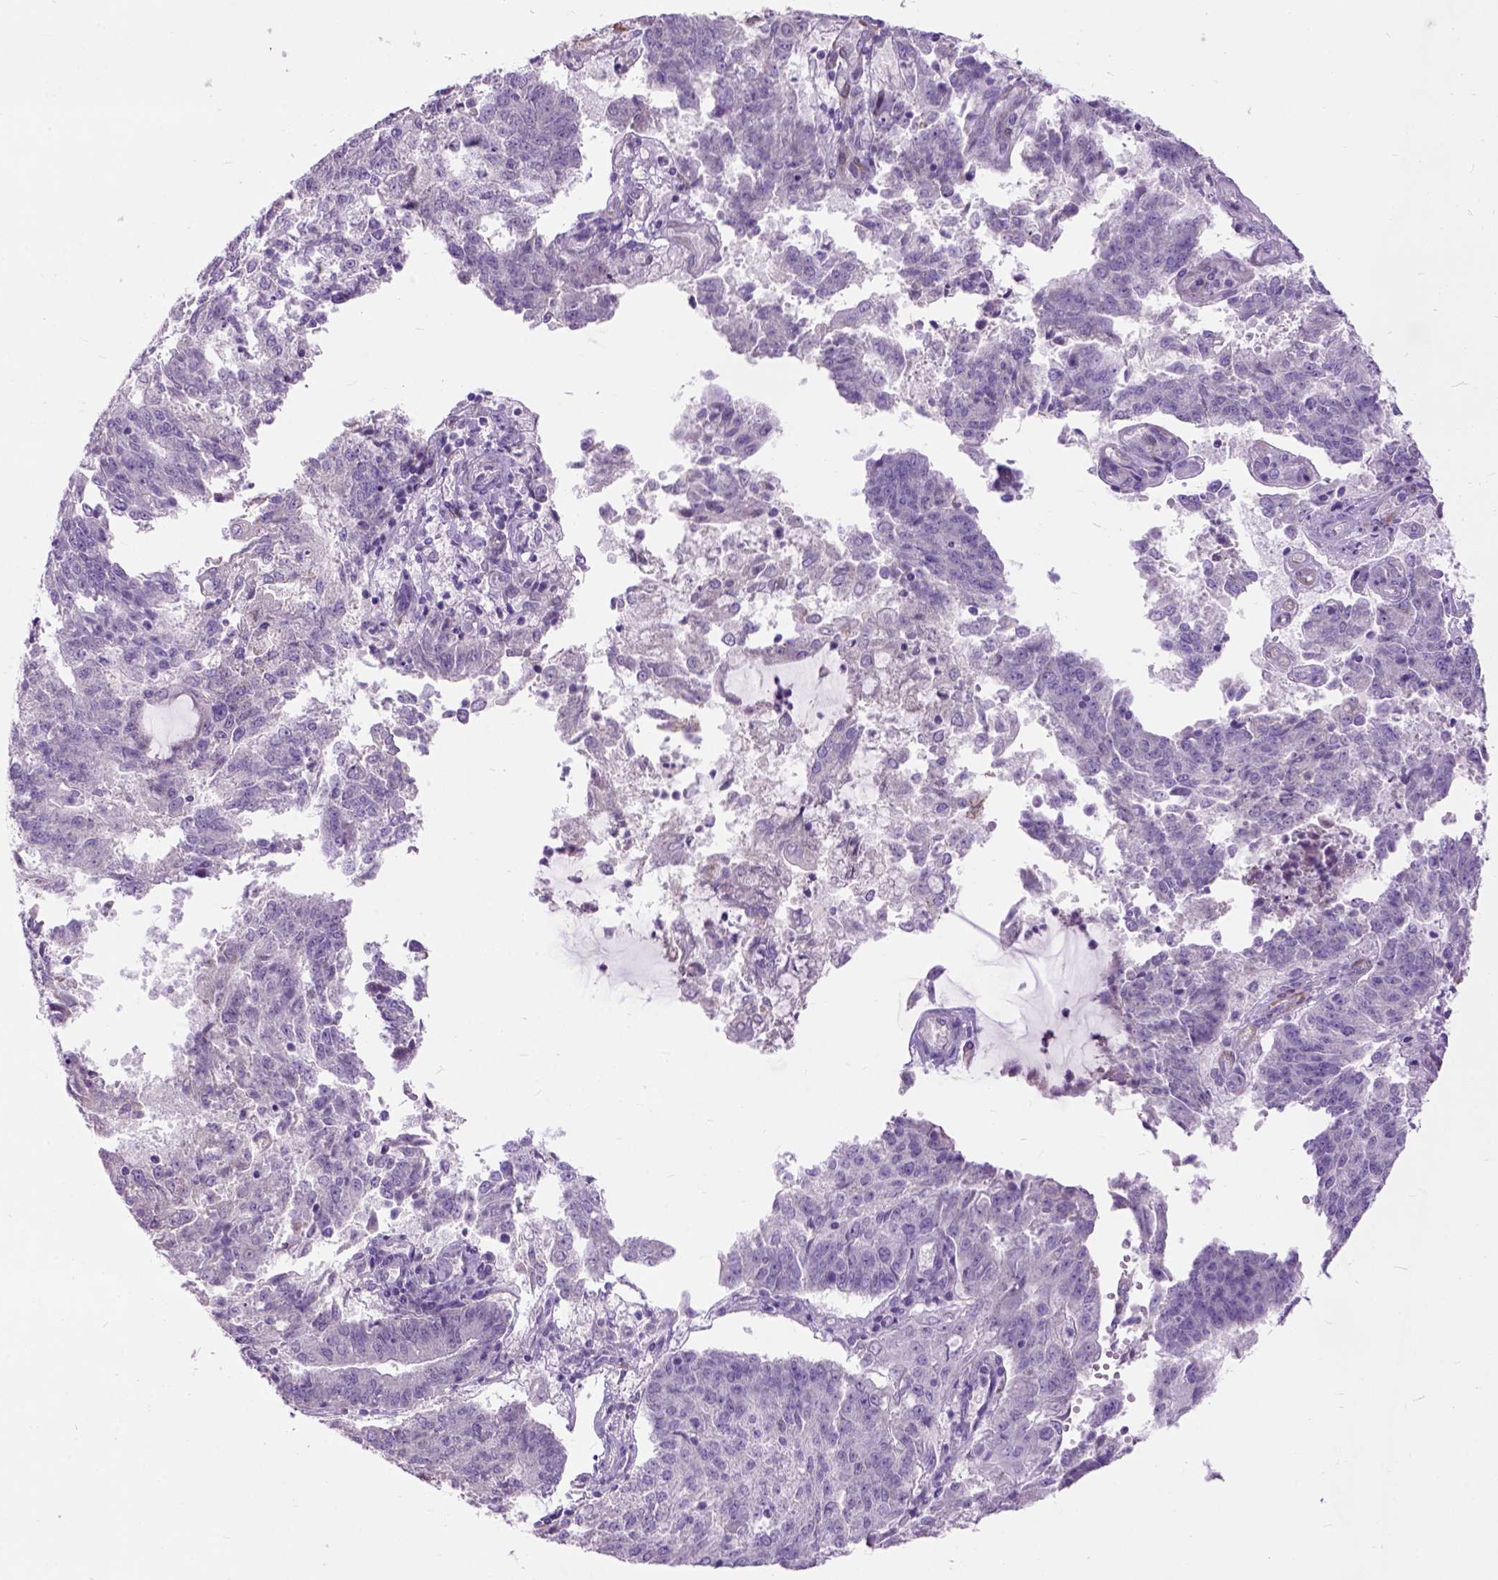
{"staining": {"intensity": "negative", "quantity": "none", "location": "none"}, "tissue": "endometrial cancer", "cell_type": "Tumor cells", "image_type": "cancer", "snomed": [{"axis": "morphology", "description": "Adenocarcinoma, NOS"}, {"axis": "topography", "description": "Endometrium"}], "caption": "This is an IHC image of endometrial adenocarcinoma. There is no staining in tumor cells.", "gene": "MAPT", "patient": {"sex": "female", "age": 82}}